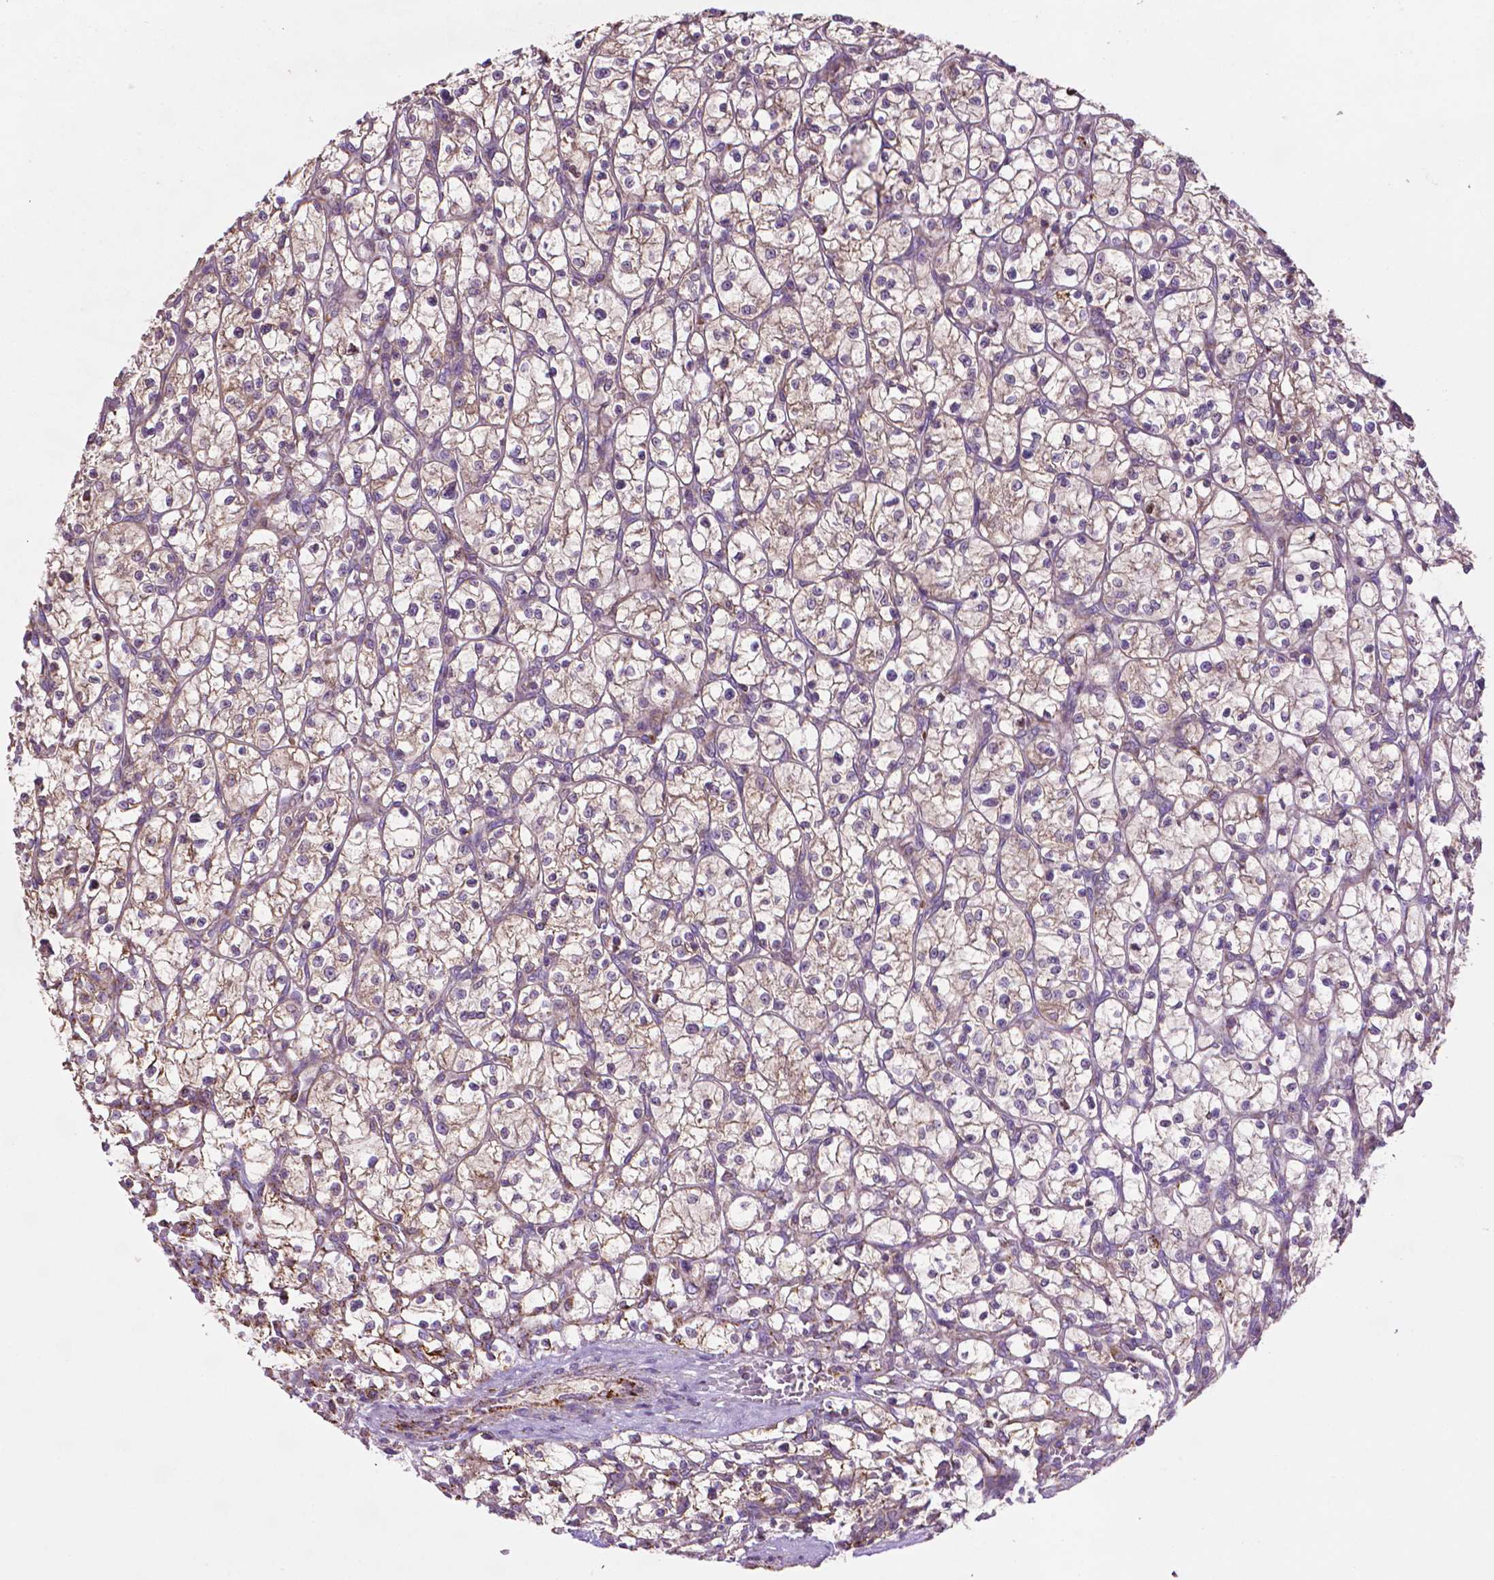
{"staining": {"intensity": "strong", "quantity": "25%-75%", "location": "cytoplasmic/membranous"}, "tissue": "renal cancer", "cell_type": "Tumor cells", "image_type": "cancer", "snomed": [{"axis": "morphology", "description": "Adenocarcinoma, NOS"}, {"axis": "topography", "description": "Kidney"}], "caption": "IHC (DAB) staining of renal cancer (adenocarcinoma) shows strong cytoplasmic/membranous protein positivity in about 25%-75% of tumor cells. The protein of interest is stained brown, and the nuclei are stained in blue (DAB (3,3'-diaminobenzidine) IHC with brightfield microscopy, high magnification).", "gene": "ILVBL", "patient": {"sex": "female", "age": 64}}